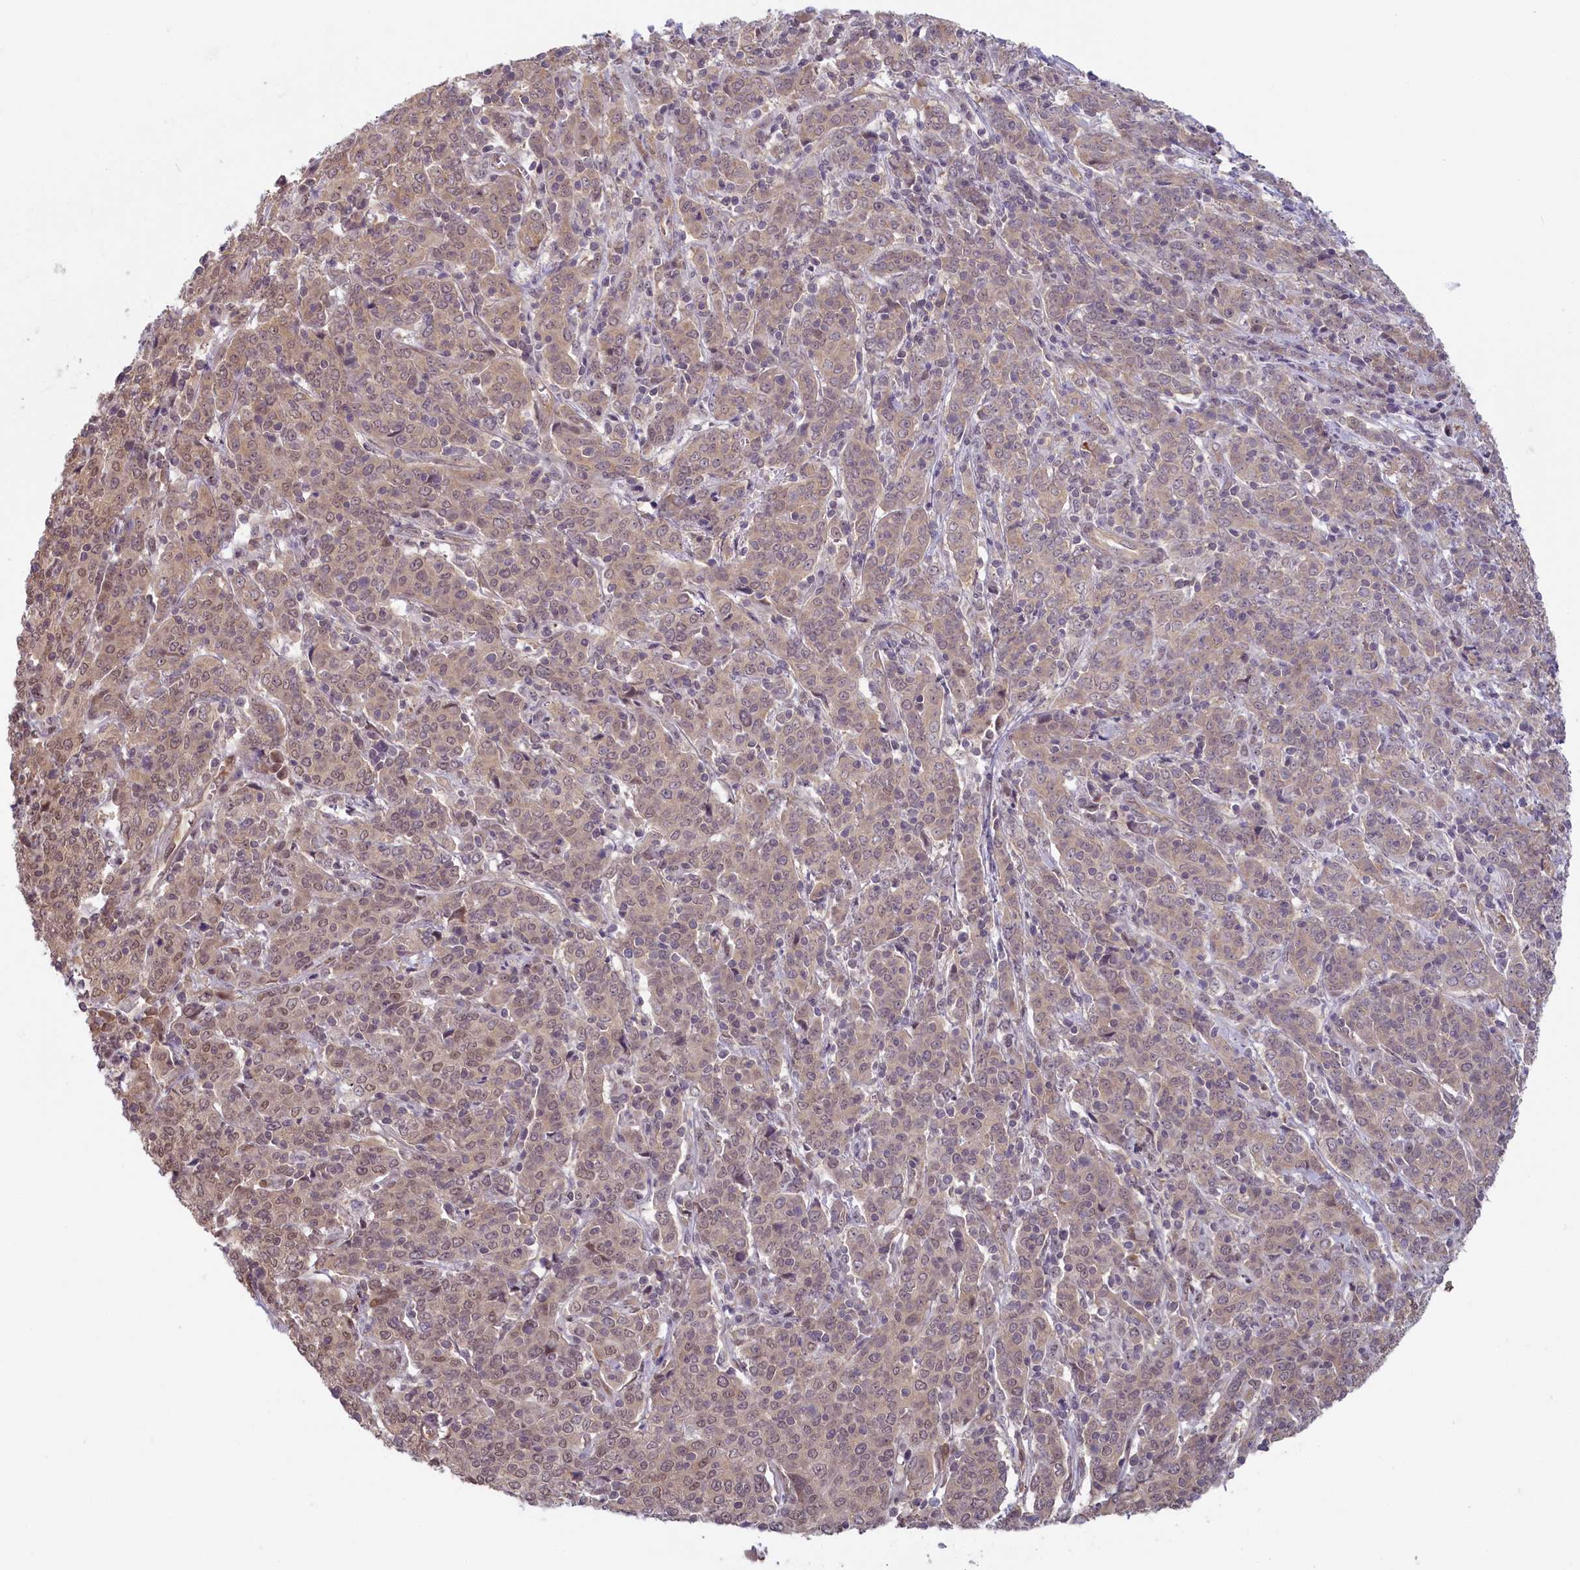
{"staining": {"intensity": "moderate", "quantity": "25%-75%", "location": "cytoplasmic/membranous,nuclear"}, "tissue": "cervical cancer", "cell_type": "Tumor cells", "image_type": "cancer", "snomed": [{"axis": "morphology", "description": "Squamous cell carcinoma, NOS"}, {"axis": "topography", "description": "Cervix"}], "caption": "Immunohistochemistry photomicrograph of human cervical cancer stained for a protein (brown), which demonstrates medium levels of moderate cytoplasmic/membranous and nuclear staining in about 25%-75% of tumor cells.", "gene": "C19orf44", "patient": {"sex": "female", "age": 67}}